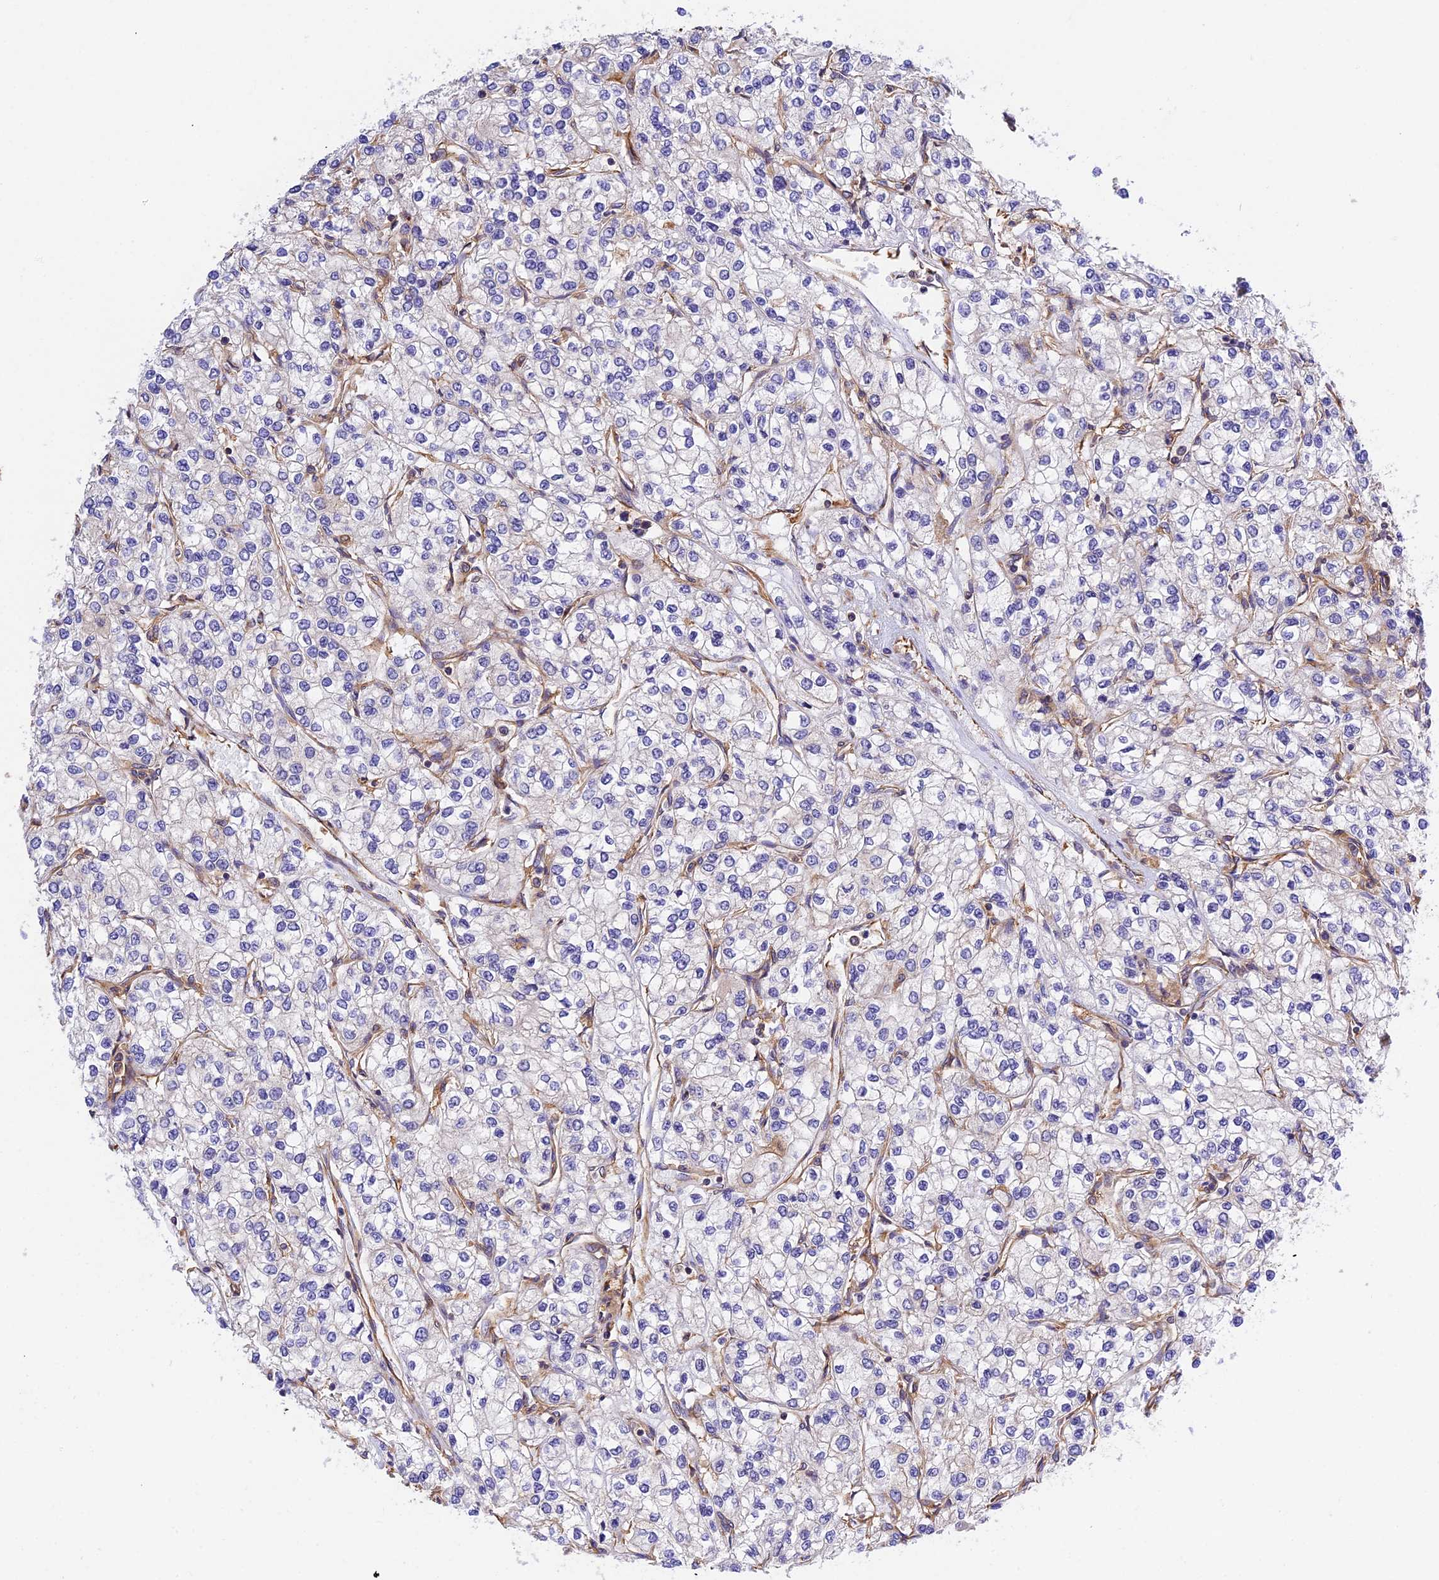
{"staining": {"intensity": "negative", "quantity": "none", "location": "none"}, "tissue": "renal cancer", "cell_type": "Tumor cells", "image_type": "cancer", "snomed": [{"axis": "morphology", "description": "Adenocarcinoma, NOS"}, {"axis": "topography", "description": "Kidney"}], "caption": "Immunohistochemical staining of human adenocarcinoma (renal) shows no significant staining in tumor cells.", "gene": "C5orf22", "patient": {"sex": "male", "age": 80}}